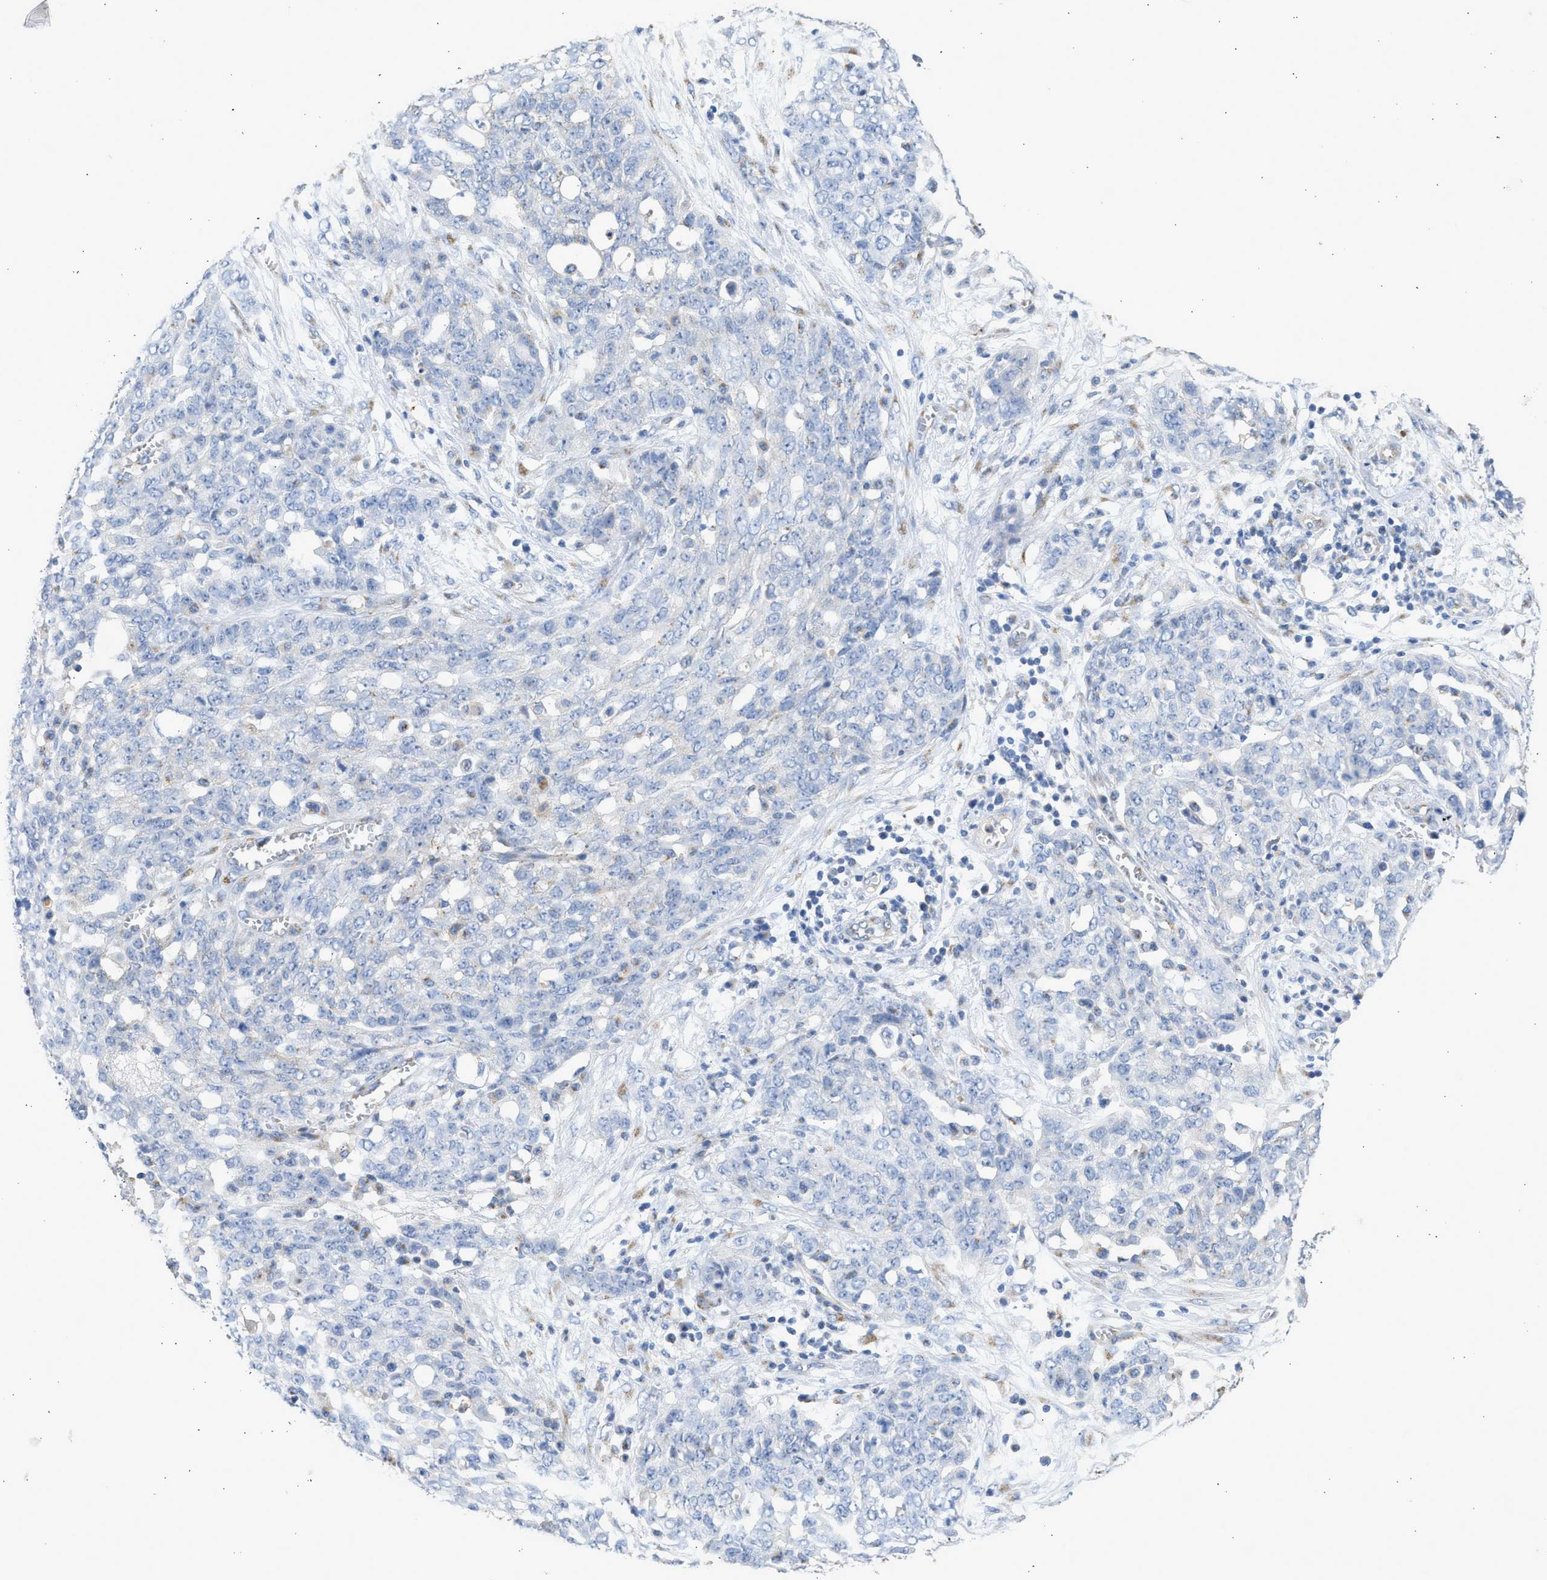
{"staining": {"intensity": "negative", "quantity": "none", "location": "none"}, "tissue": "ovarian cancer", "cell_type": "Tumor cells", "image_type": "cancer", "snomed": [{"axis": "morphology", "description": "Cystadenocarcinoma, serous, NOS"}, {"axis": "topography", "description": "Soft tissue"}, {"axis": "topography", "description": "Ovary"}], "caption": "A histopathology image of human ovarian serous cystadenocarcinoma is negative for staining in tumor cells.", "gene": "IPO8", "patient": {"sex": "female", "age": 57}}